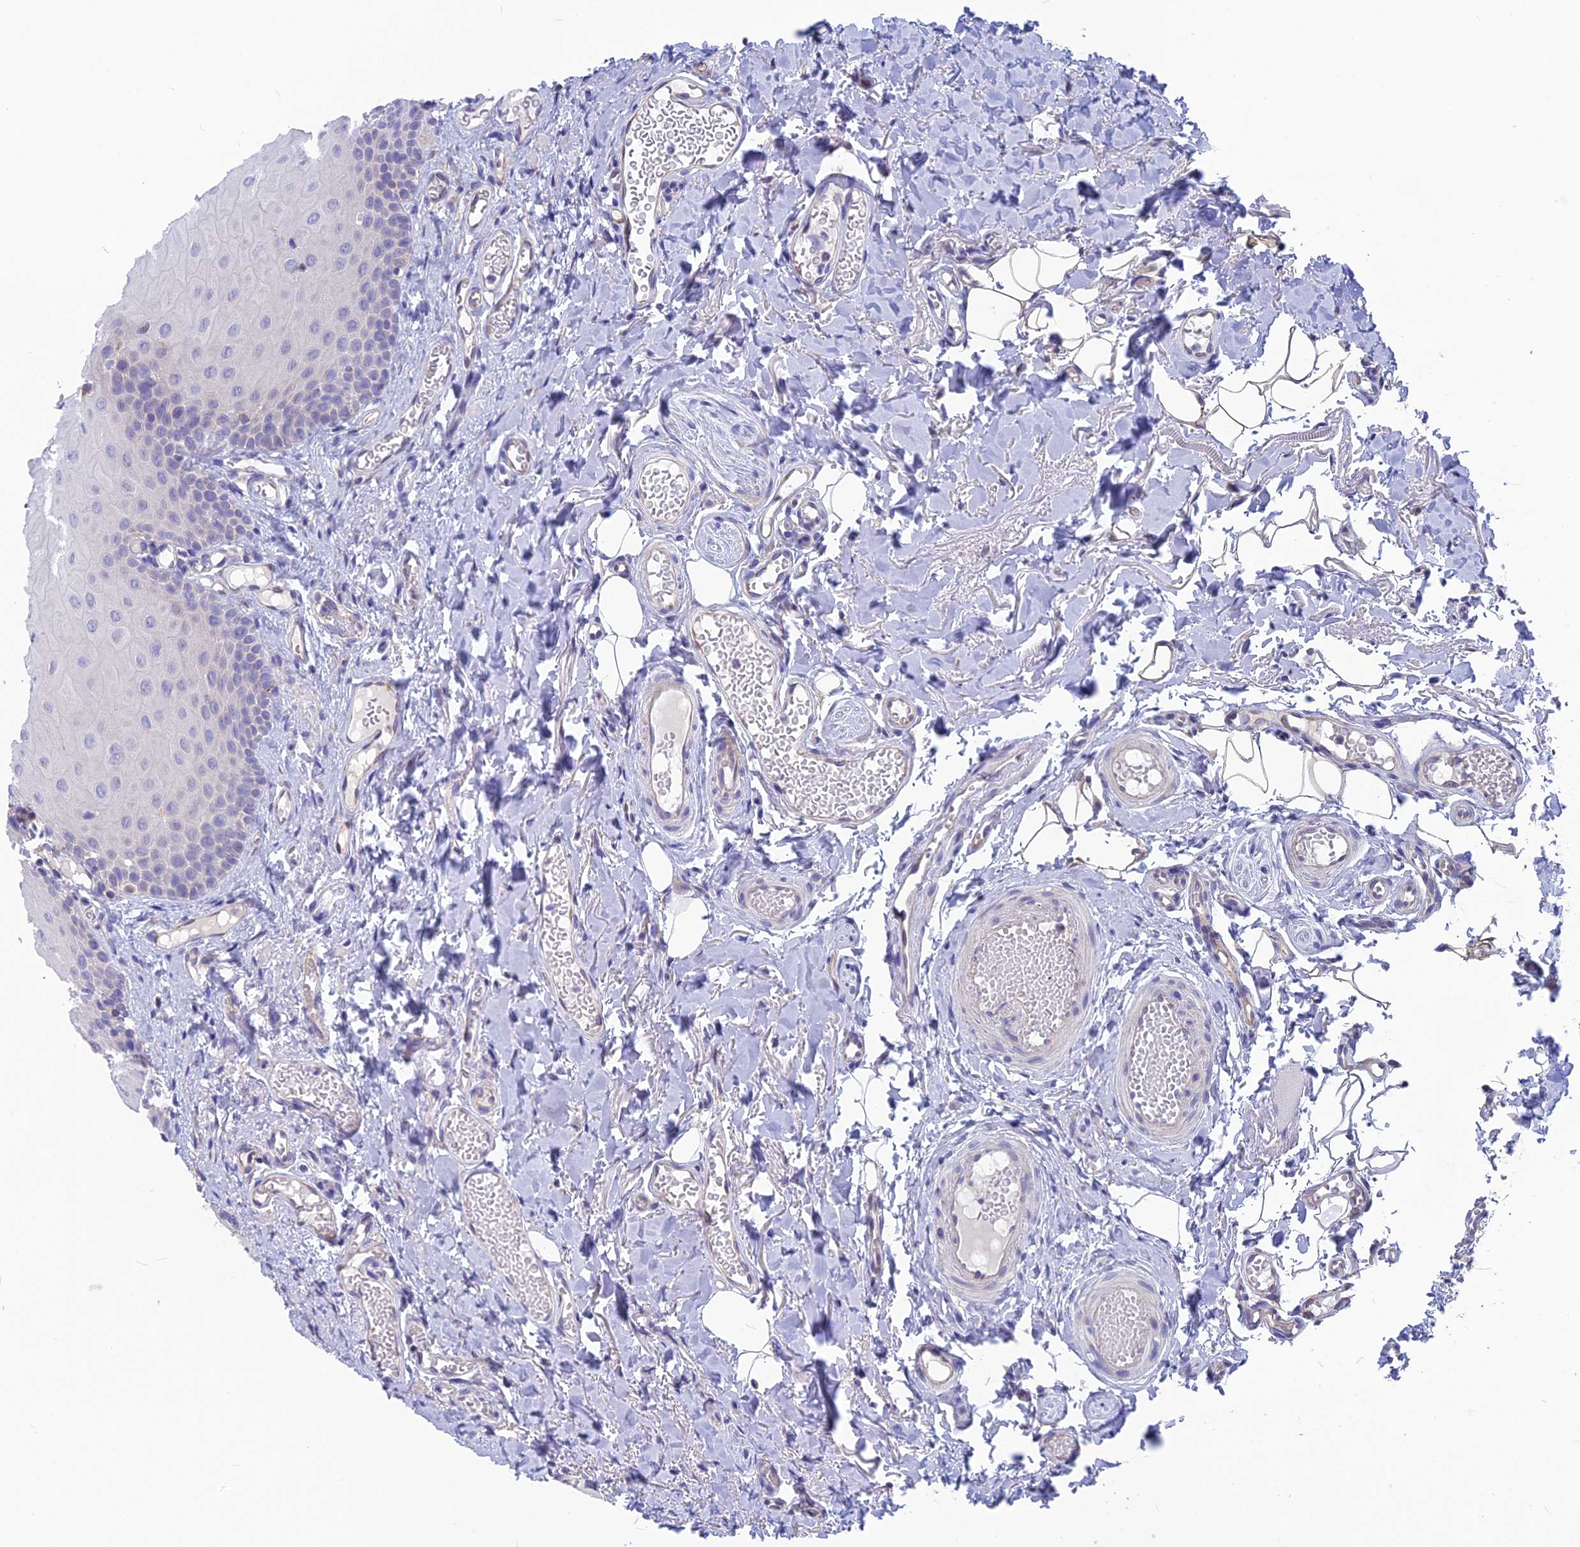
{"staining": {"intensity": "negative", "quantity": "none", "location": "none"}, "tissue": "oral mucosa", "cell_type": "Squamous epithelial cells", "image_type": "normal", "snomed": [{"axis": "morphology", "description": "Normal tissue, NOS"}, {"axis": "topography", "description": "Oral tissue"}], "caption": "An immunohistochemistry histopathology image of benign oral mucosa is shown. There is no staining in squamous epithelial cells of oral mucosa.", "gene": "SNTN", "patient": {"sex": "female", "age": 70}}